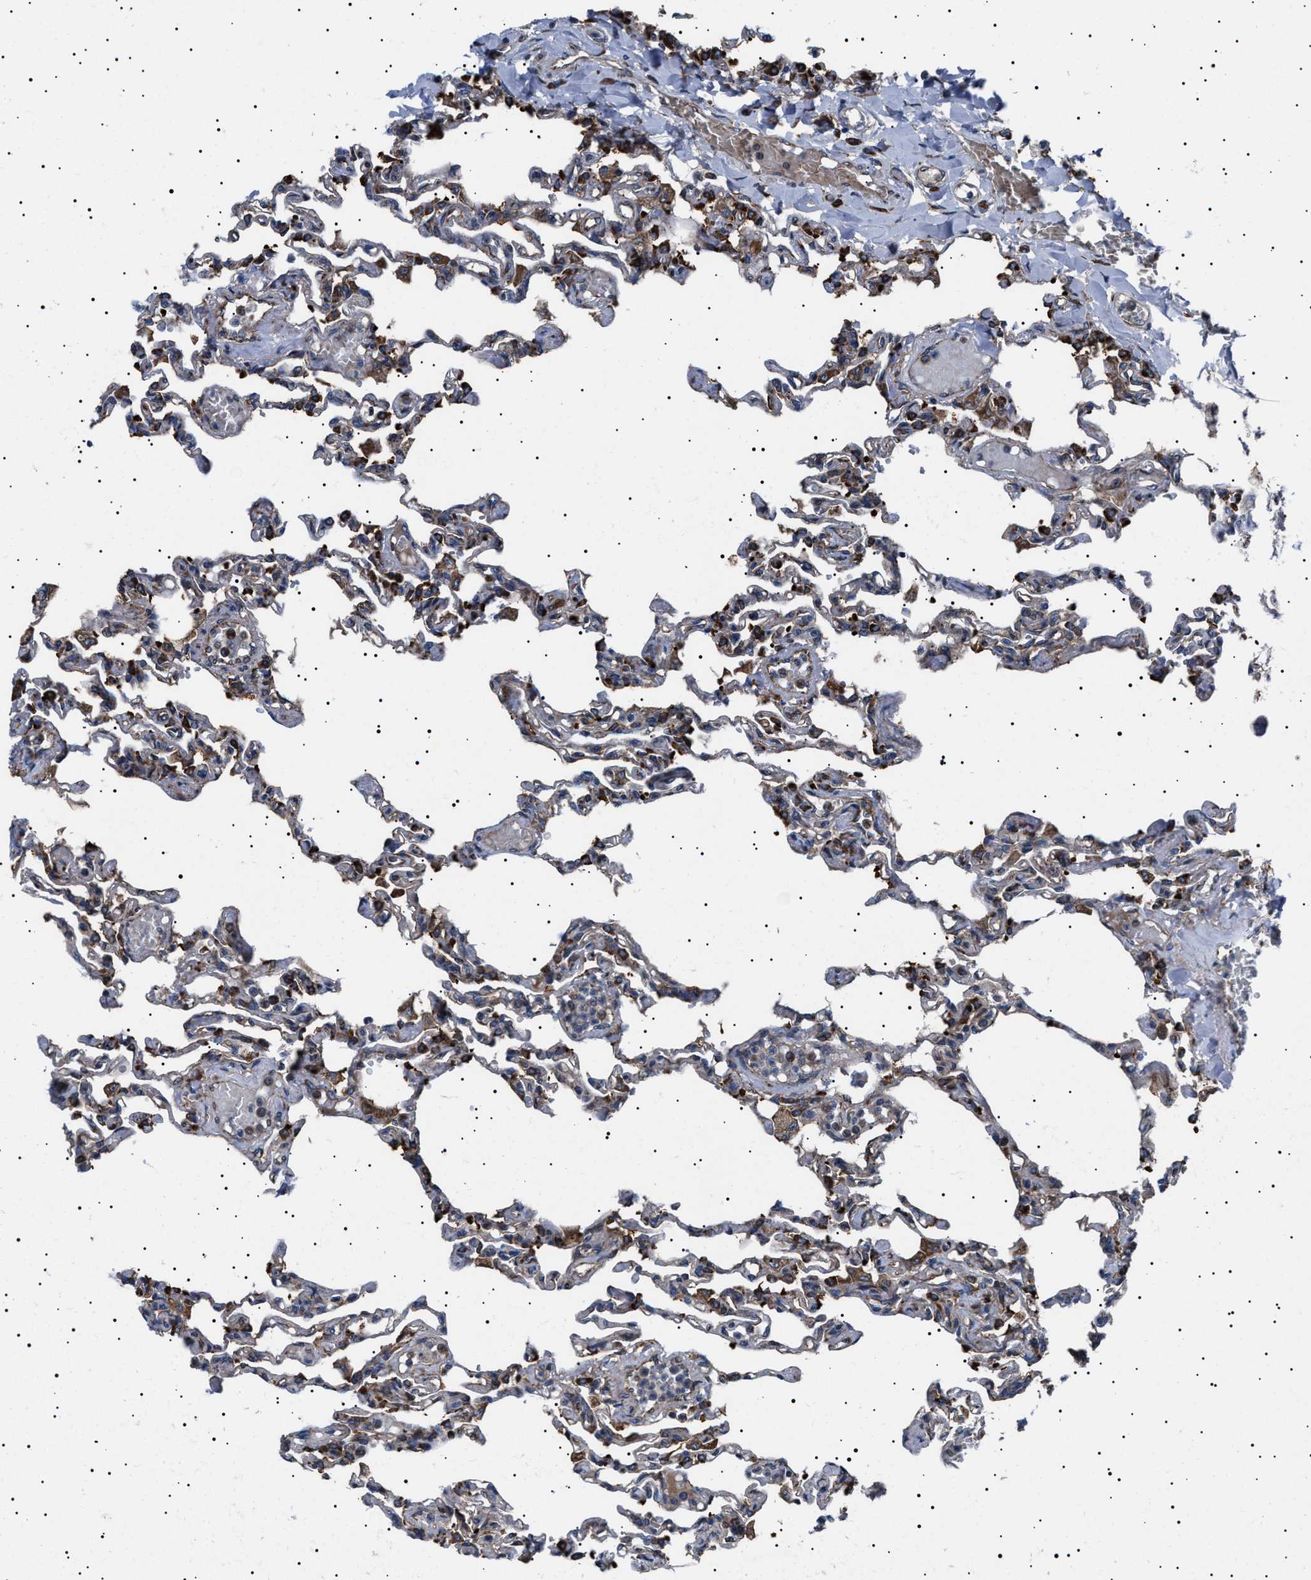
{"staining": {"intensity": "strong", "quantity": ">75%", "location": "cytoplasmic/membranous"}, "tissue": "lung", "cell_type": "Alveolar cells", "image_type": "normal", "snomed": [{"axis": "morphology", "description": "Normal tissue, NOS"}, {"axis": "topography", "description": "Lung"}], "caption": "Immunohistochemical staining of benign lung exhibits strong cytoplasmic/membranous protein staining in approximately >75% of alveolar cells. (DAB IHC with brightfield microscopy, high magnification).", "gene": "TOP1MT", "patient": {"sex": "male", "age": 21}}